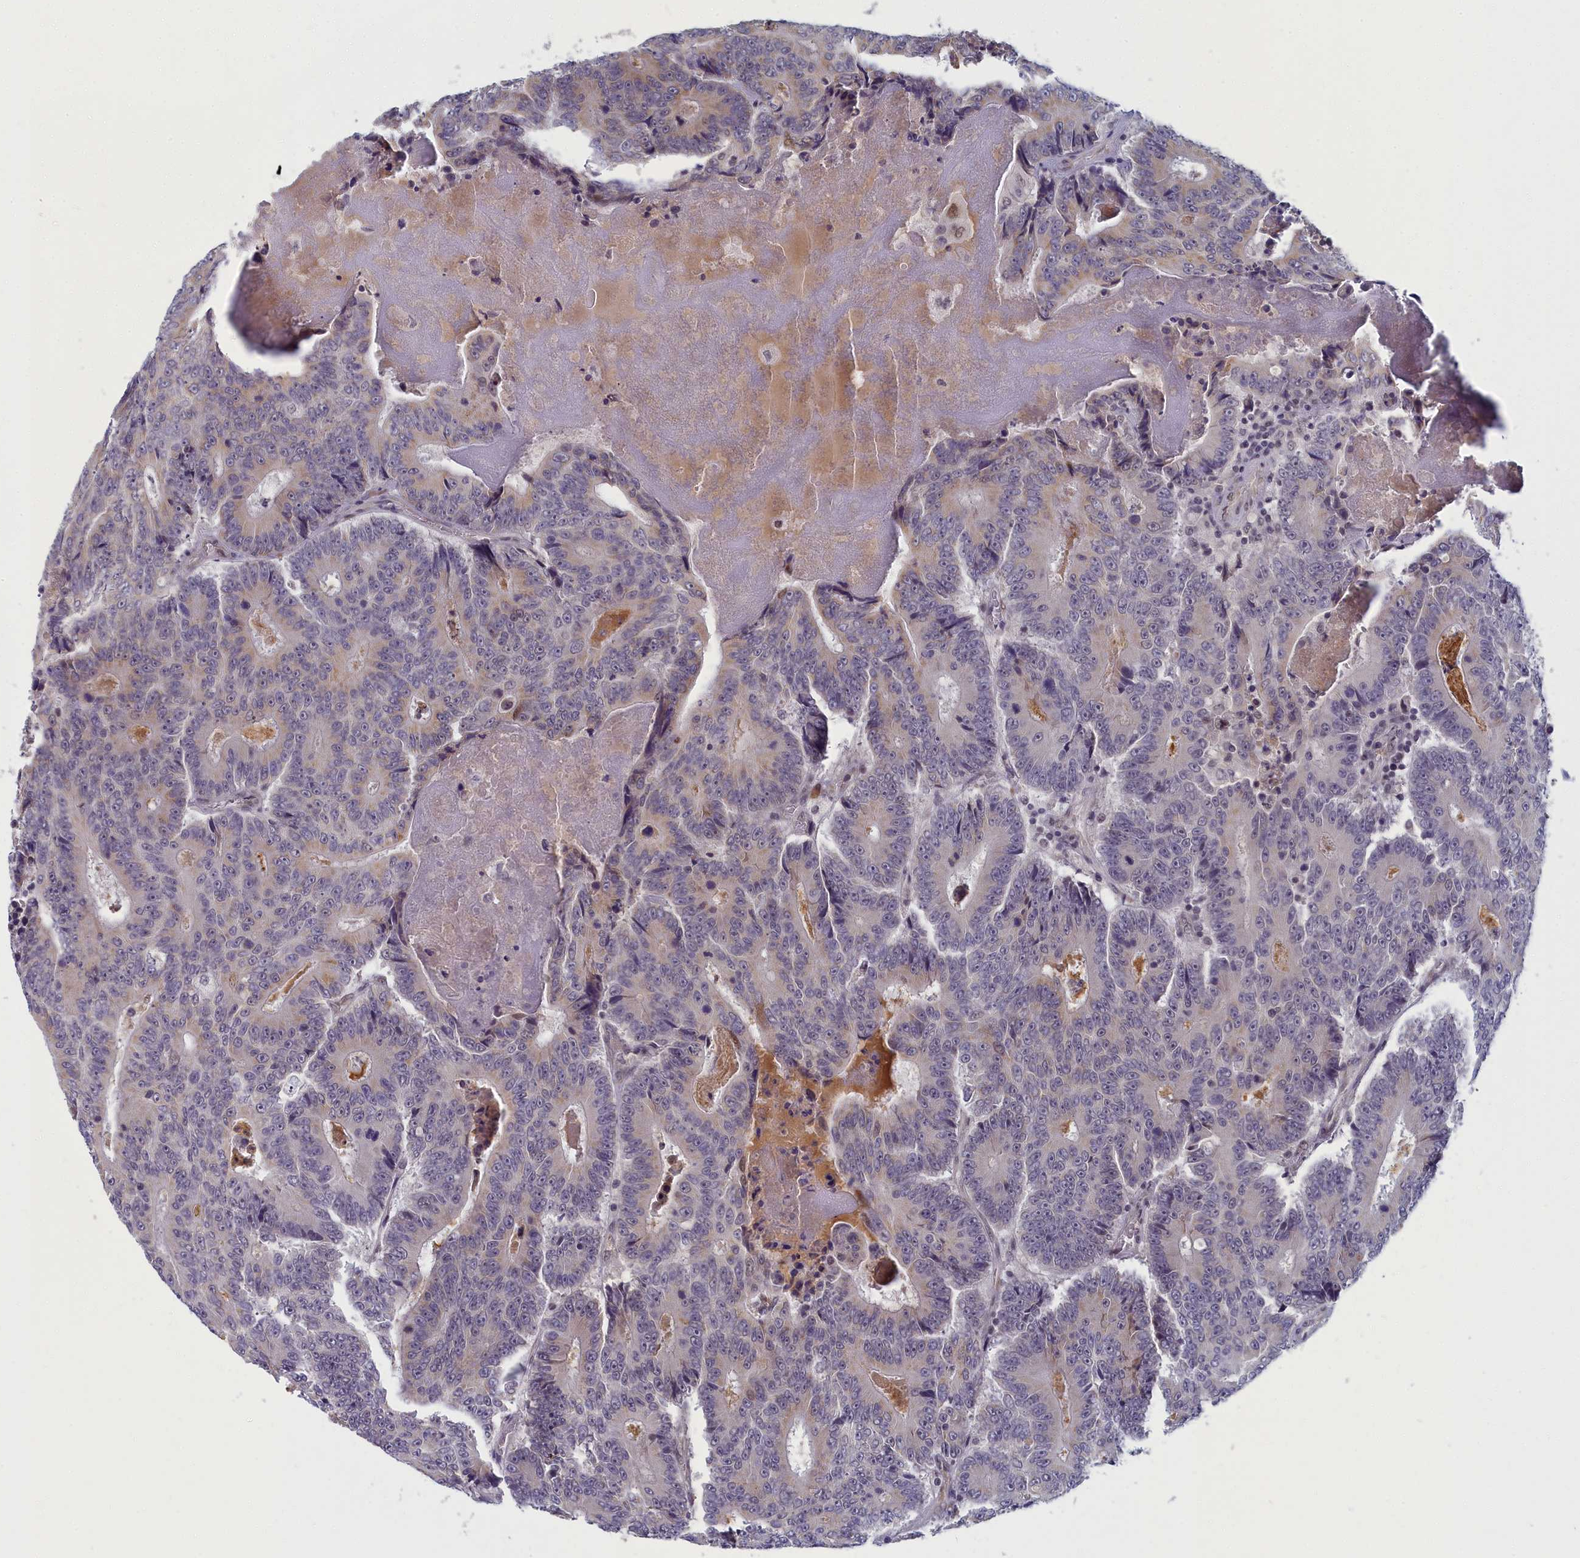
{"staining": {"intensity": "weak", "quantity": "<25%", "location": "cytoplasmic/membranous"}, "tissue": "colorectal cancer", "cell_type": "Tumor cells", "image_type": "cancer", "snomed": [{"axis": "morphology", "description": "Adenocarcinoma, NOS"}, {"axis": "topography", "description": "Colon"}], "caption": "Human colorectal adenocarcinoma stained for a protein using immunohistochemistry reveals no staining in tumor cells.", "gene": "DNAJC17", "patient": {"sex": "male", "age": 83}}